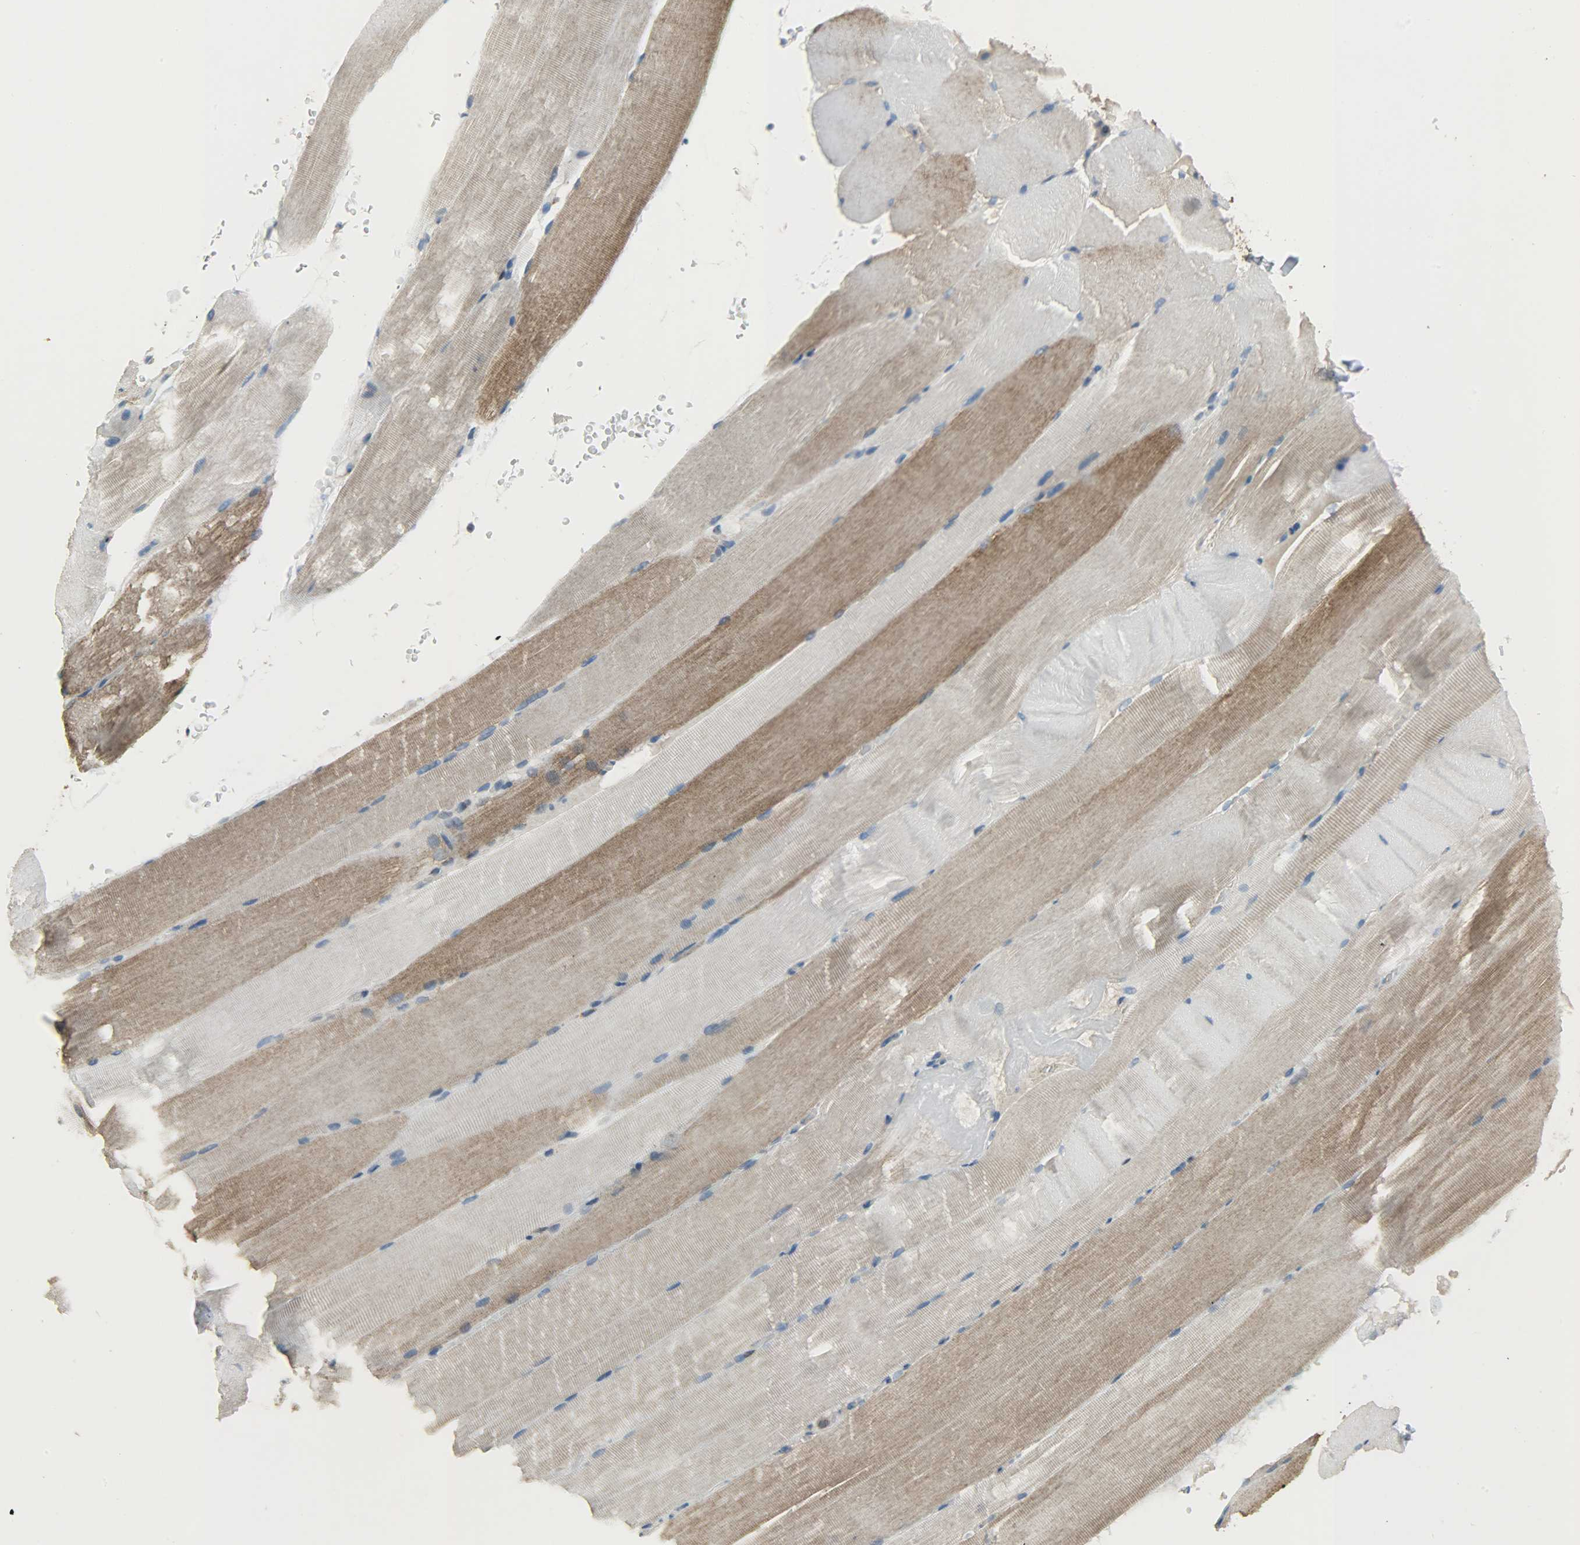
{"staining": {"intensity": "moderate", "quantity": "25%-75%", "location": "cytoplasmic/membranous"}, "tissue": "skeletal muscle", "cell_type": "Myocytes", "image_type": "normal", "snomed": [{"axis": "morphology", "description": "Normal tissue, NOS"}, {"axis": "topography", "description": "Skeletal muscle"}, {"axis": "topography", "description": "Parathyroid gland"}], "caption": "Immunohistochemistry (IHC) (DAB (3,3'-diaminobenzidine)) staining of benign skeletal muscle reveals moderate cytoplasmic/membranous protein expression in approximately 25%-75% of myocytes. The staining is performed using DAB brown chromogen to label protein expression. The nuclei are counter-stained blue using hematoxylin.", "gene": "LDHB", "patient": {"sex": "female", "age": 37}}